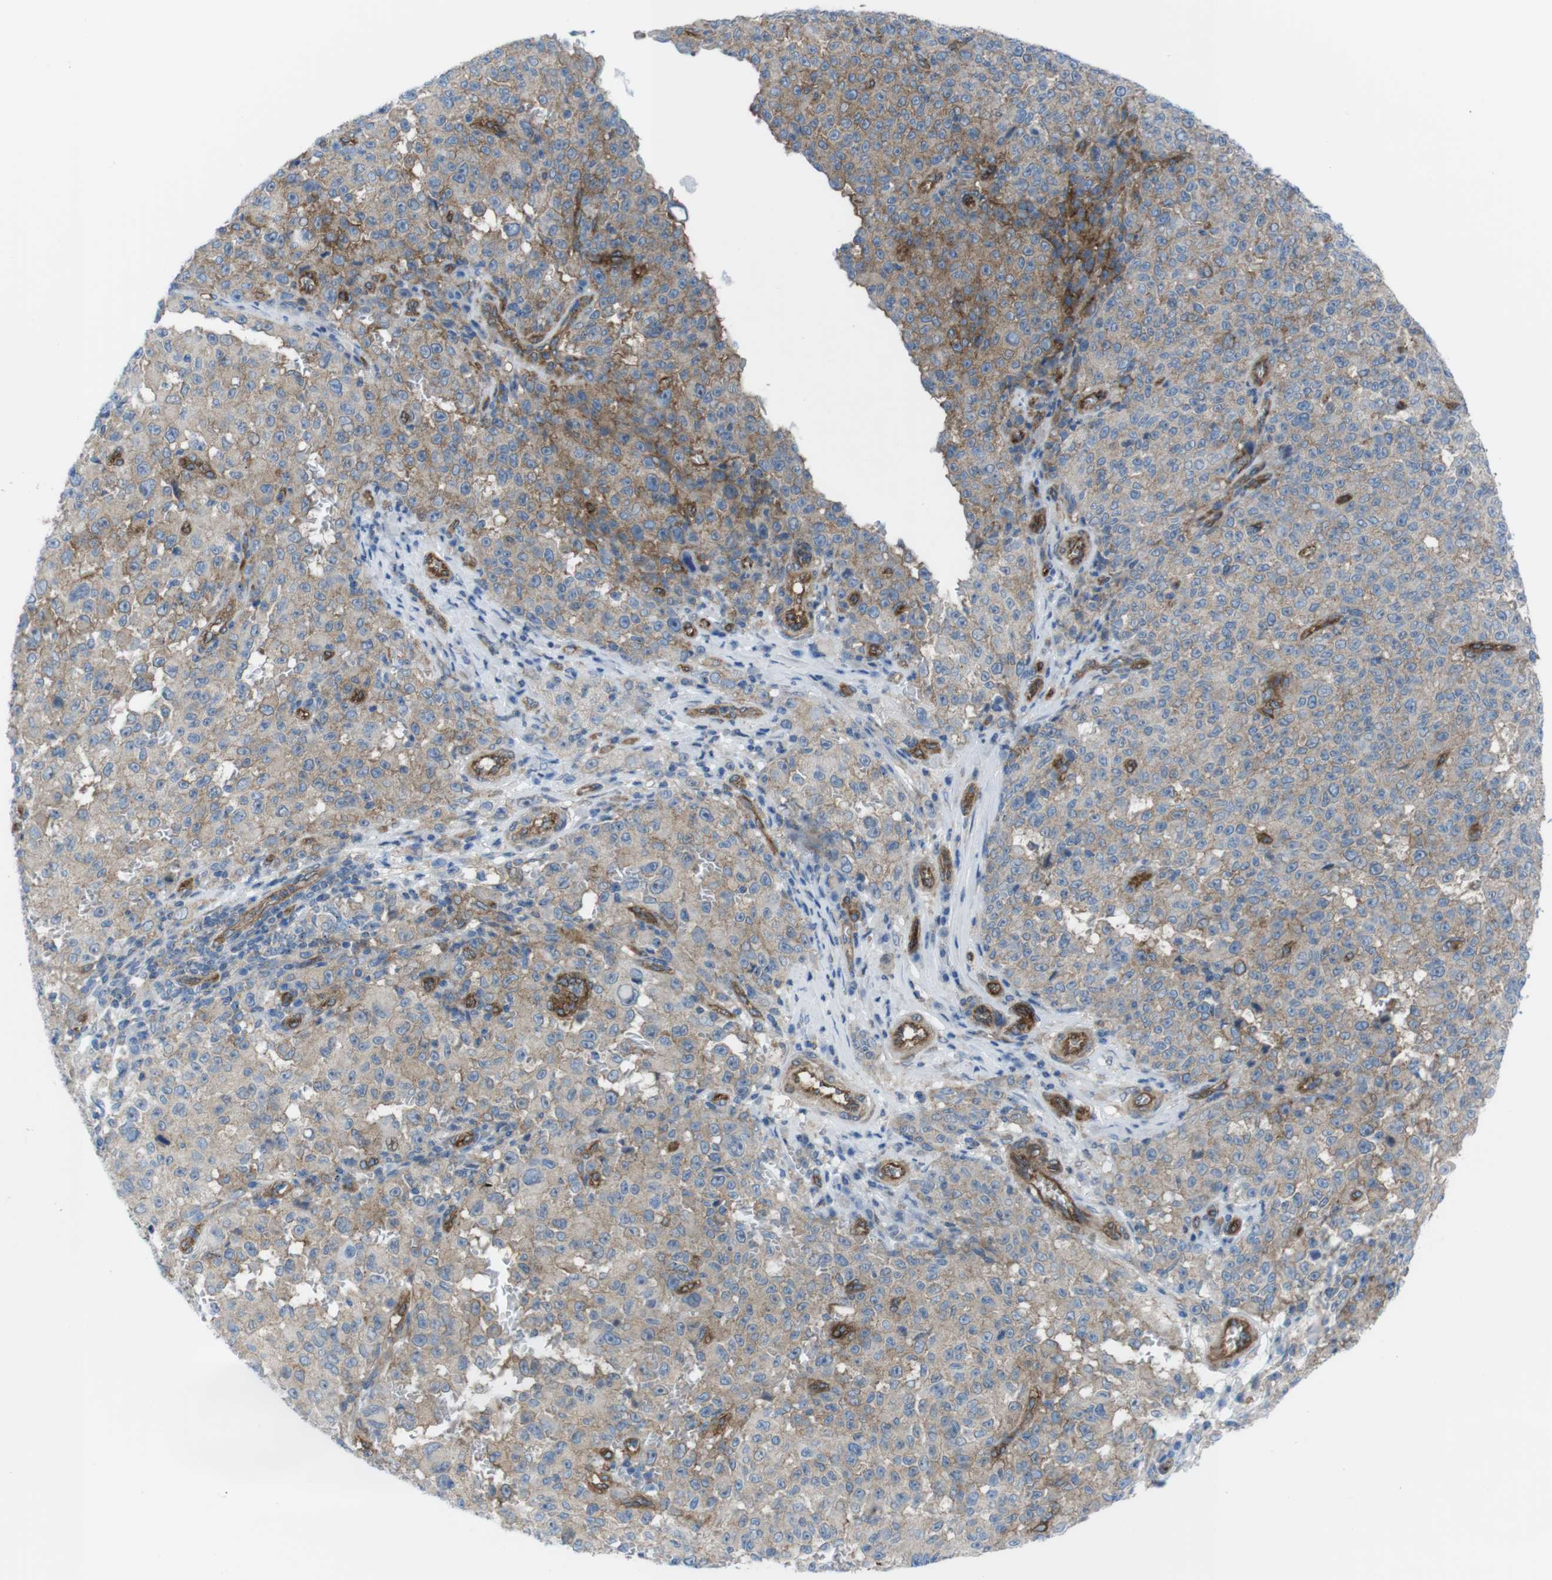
{"staining": {"intensity": "weak", "quantity": ">75%", "location": "cytoplasmic/membranous"}, "tissue": "melanoma", "cell_type": "Tumor cells", "image_type": "cancer", "snomed": [{"axis": "morphology", "description": "Malignant melanoma, NOS"}, {"axis": "topography", "description": "Skin"}], "caption": "Immunohistochemical staining of melanoma reveals low levels of weak cytoplasmic/membranous staining in about >75% of tumor cells.", "gene": "DIAPH2", "patient": {"sex": "female", "age": 82}}